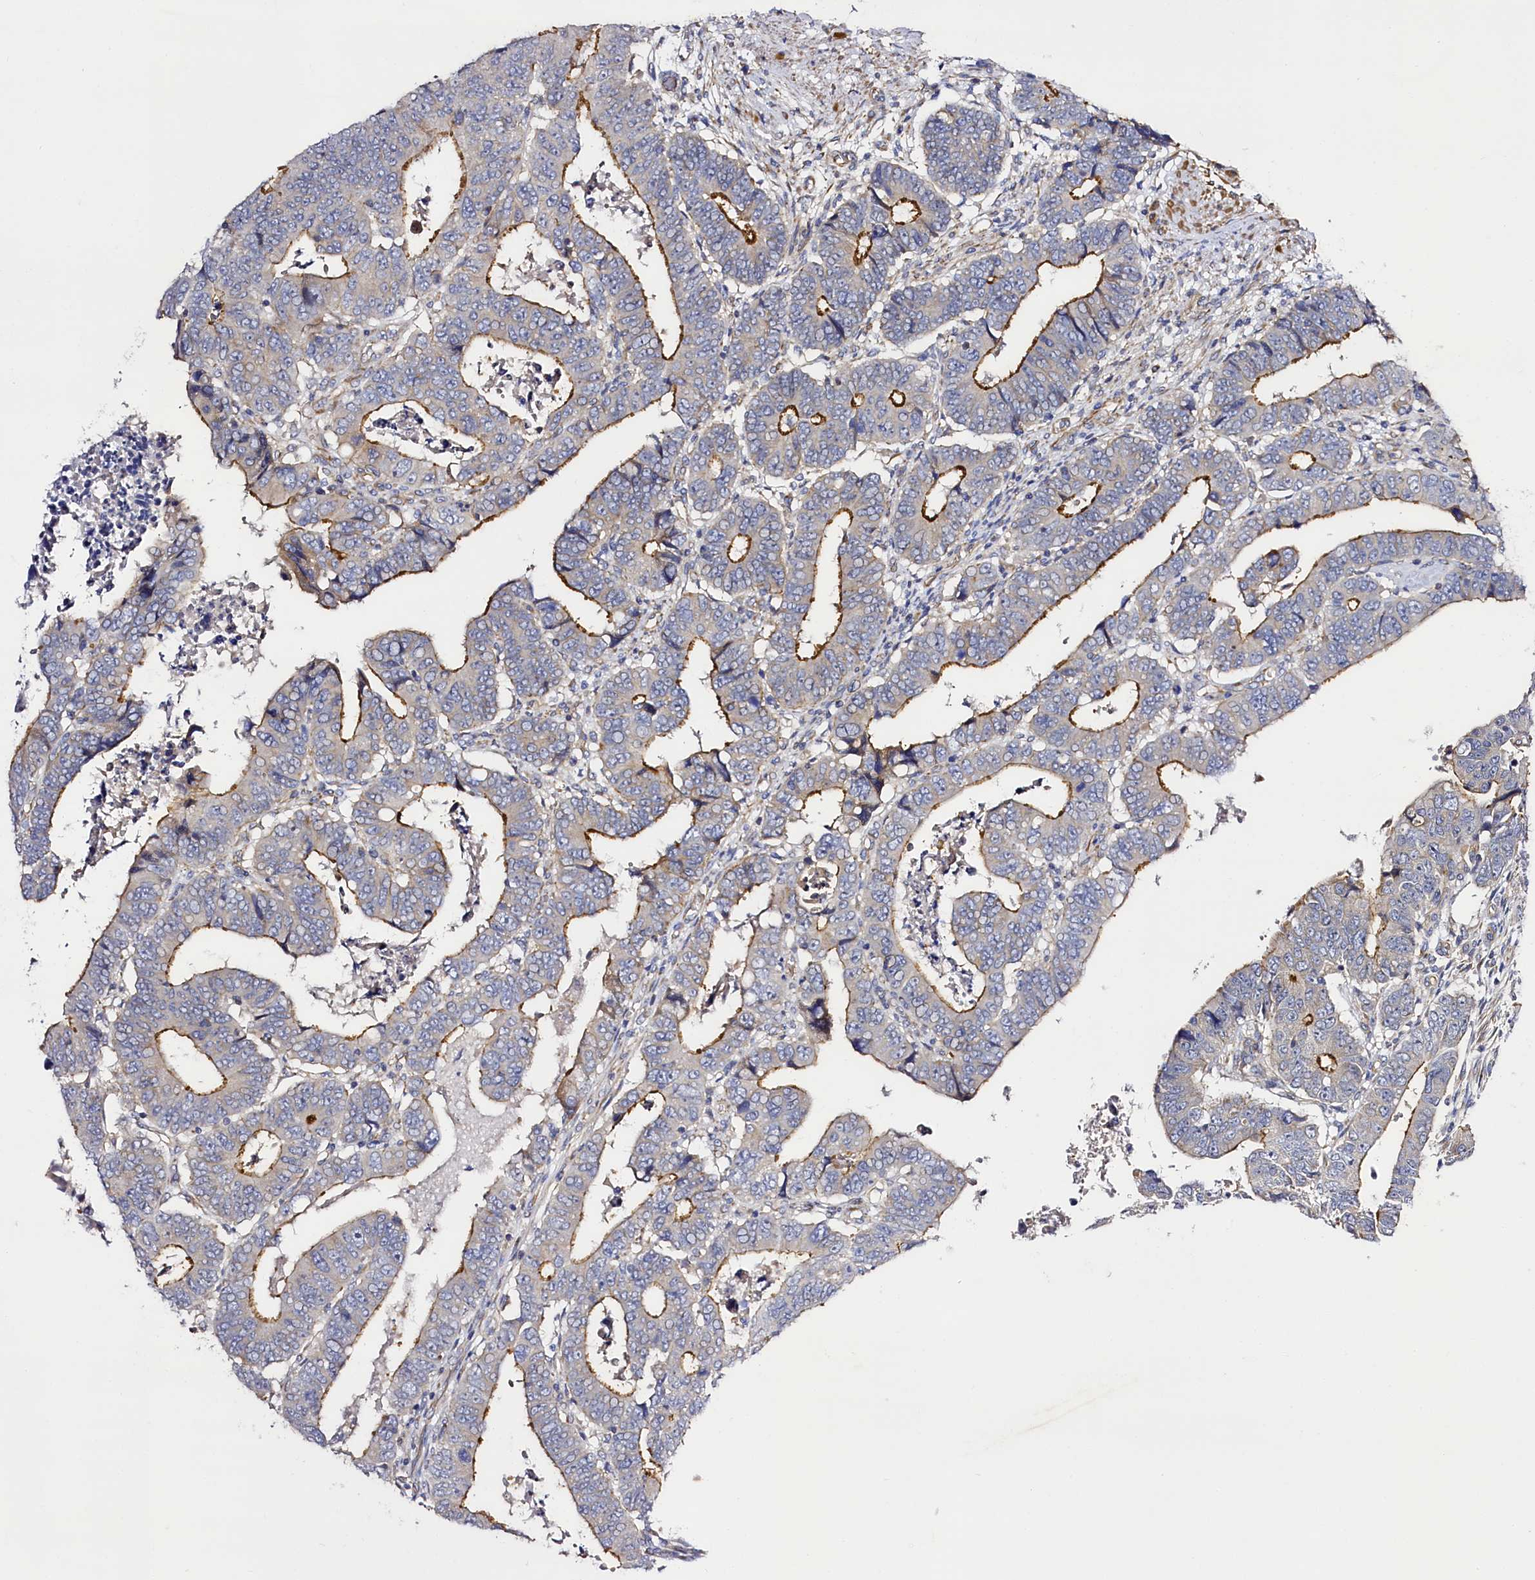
{"staining": {"intensity": "moderate", "quantity": "25%-75%", "location": "cytoplasmic/membranous"}, "tissue": "colorectal cancer", "cell_type": "Tumor cells", "image_type": "cancer", "snomed": [{"axis": "morphology", "description": "Normal tissue, NOS"}, {"axis": "morphology", "description": "Adenocarcinoma, NOS"}, {"axis": "topography", "description": "Rectum"}], "caption": "Immunohistochemistry (IHC) staining of colorectal cancer (adenocarcinoma), which displays medium levels of moderate cytoplasmic/membranous staining in approximately 25%-75% of tumor cells indicating moderate cytoplasmic/membranous protein staining. The staining was performed using DAB (brown) for protein detection and nuclei were counterstained in hematoxylin (blue).", "gene": "SLC7A1", "patient": {"sex": "female", "age": 65}}